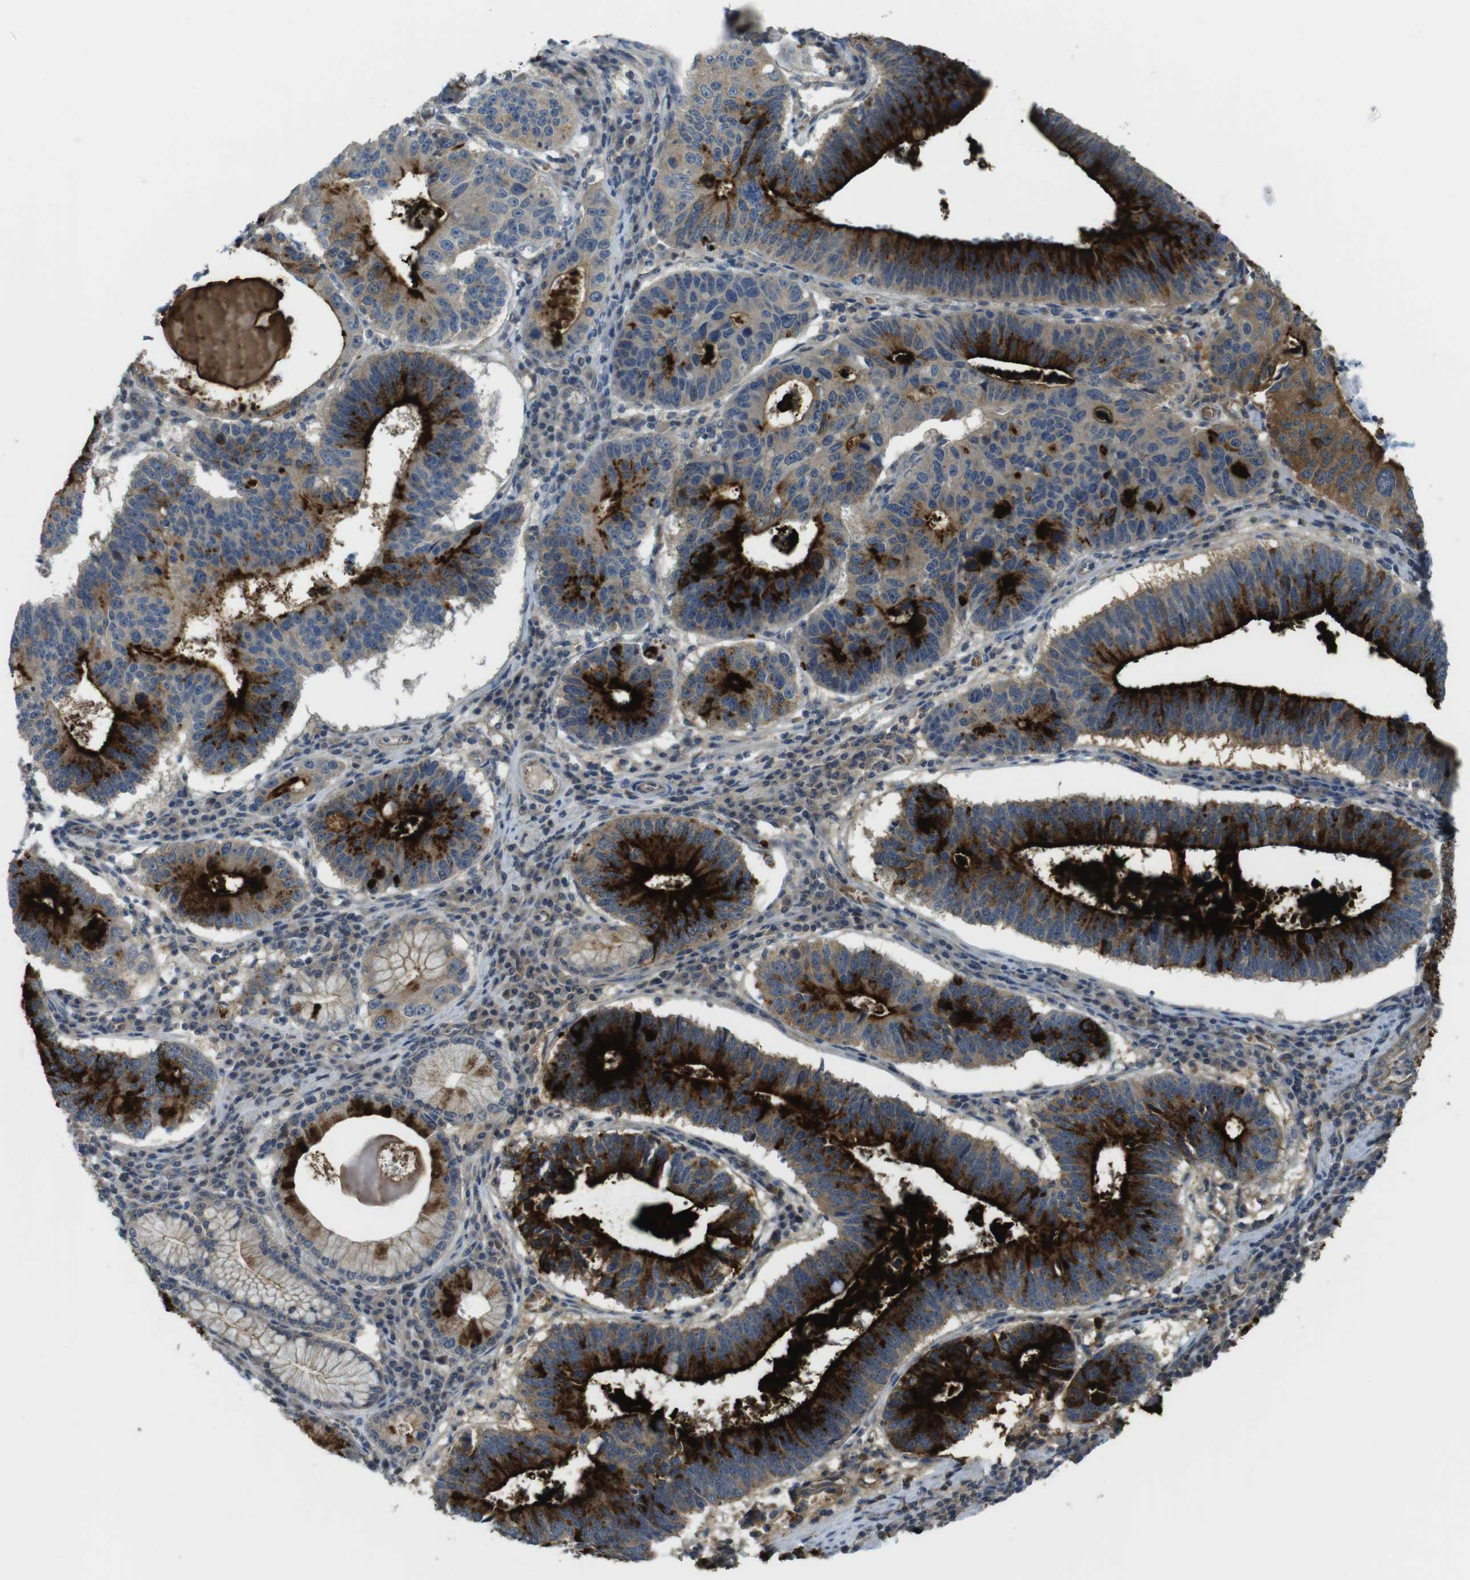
{"staining": {"intensity": "strong", "quantity": "25%-75%", "location": "cytoplasmic/membranous"}, "tissue": "stomach cancer", "cell_type": "Tumor cells", "image_type": "cancer", "snomed": [{"axis": "morphology", "description": "Adenocarcinoma, NOS"}, {"axis": "topography", "description": "Stomach"}], "caption": "Strong cytoplasmic/membranous expression for a protein is seen in approximately 25%-75% of tumor cells of stomach cancer using IHC.", "gene": "ABHD15", "patient": {"sex": "male", "age": 59}}